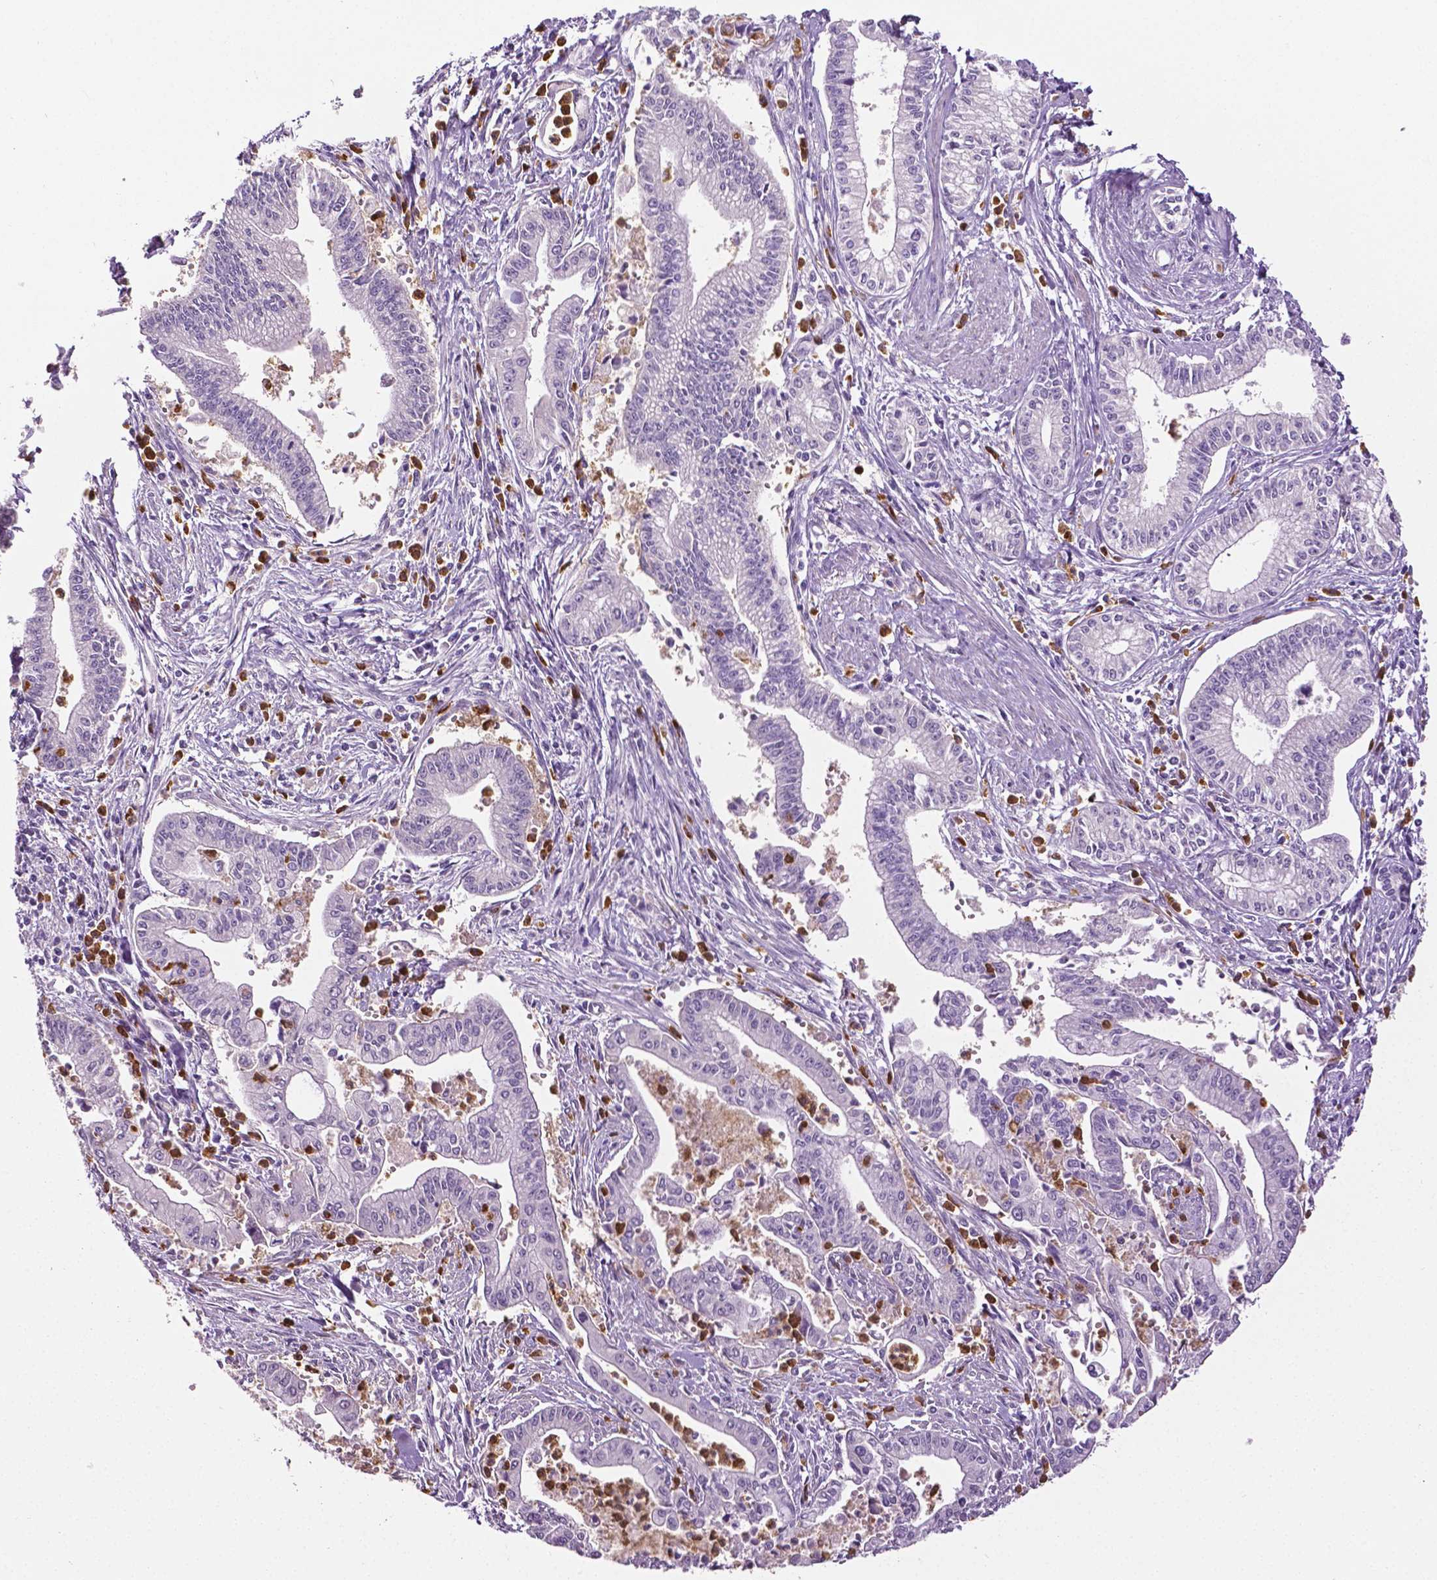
{"staining": {"intensity": "negative", "quantity": "none", "location": "none"}, "tissue": "pancreatic cancer", "cell_type": "Tumor cells", "image_type": "cancer", "snomed": [{"axis": "morphology", "description": "Adenocarcinoma, NOS"}, {"axis": "topography", "description": "Pancreas"}], "caption": "Adenocarcinoma (pancreatic) was stained to show a protein in brown. There is no significant expression in tumor cells. (DAB (3,3'-diaminobenzidine) immunohistochemistry (IHC), high magnification).", "gene": "PTPN5", "patient": {"sex": "female", "age": 65}}